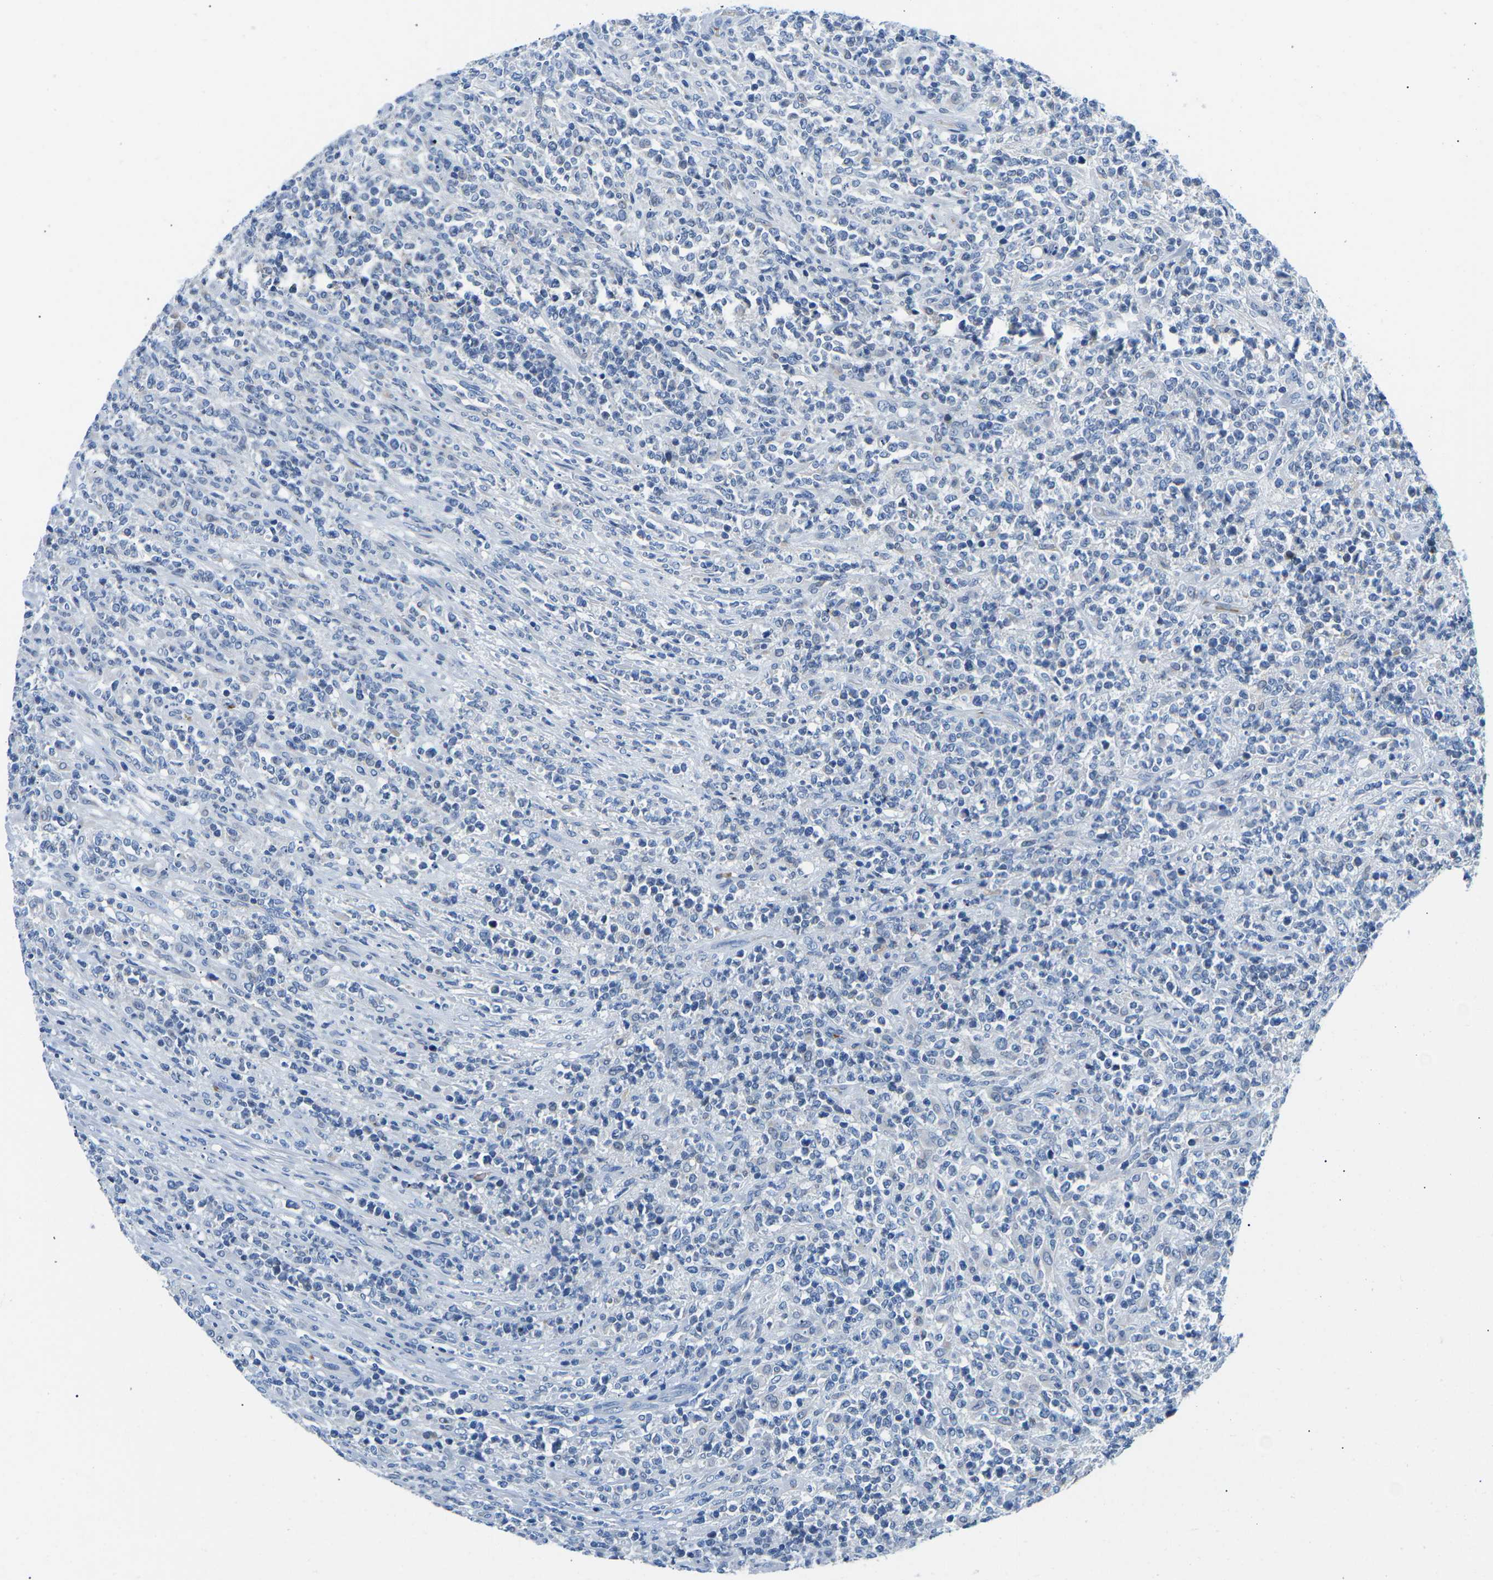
{"staining": {"intensity": "negative", "quantity": "none", "location": "none"}, "tissue": "lymphoma", "cell_type": "Tumor cells", "image_type": "cancer", "snomed": [{"axis": "morphology", "description": "Malignant lymphoma, non-Hodgkin's type, High grade"}, {"axis": "topography", "description": "Soft tissue"}], "caption": "Micrograph shows no significant protein staining in tumor cells of lymphoma.", "gene": "TM6SF1", "patient": {"sex": "male", "age": 18}}